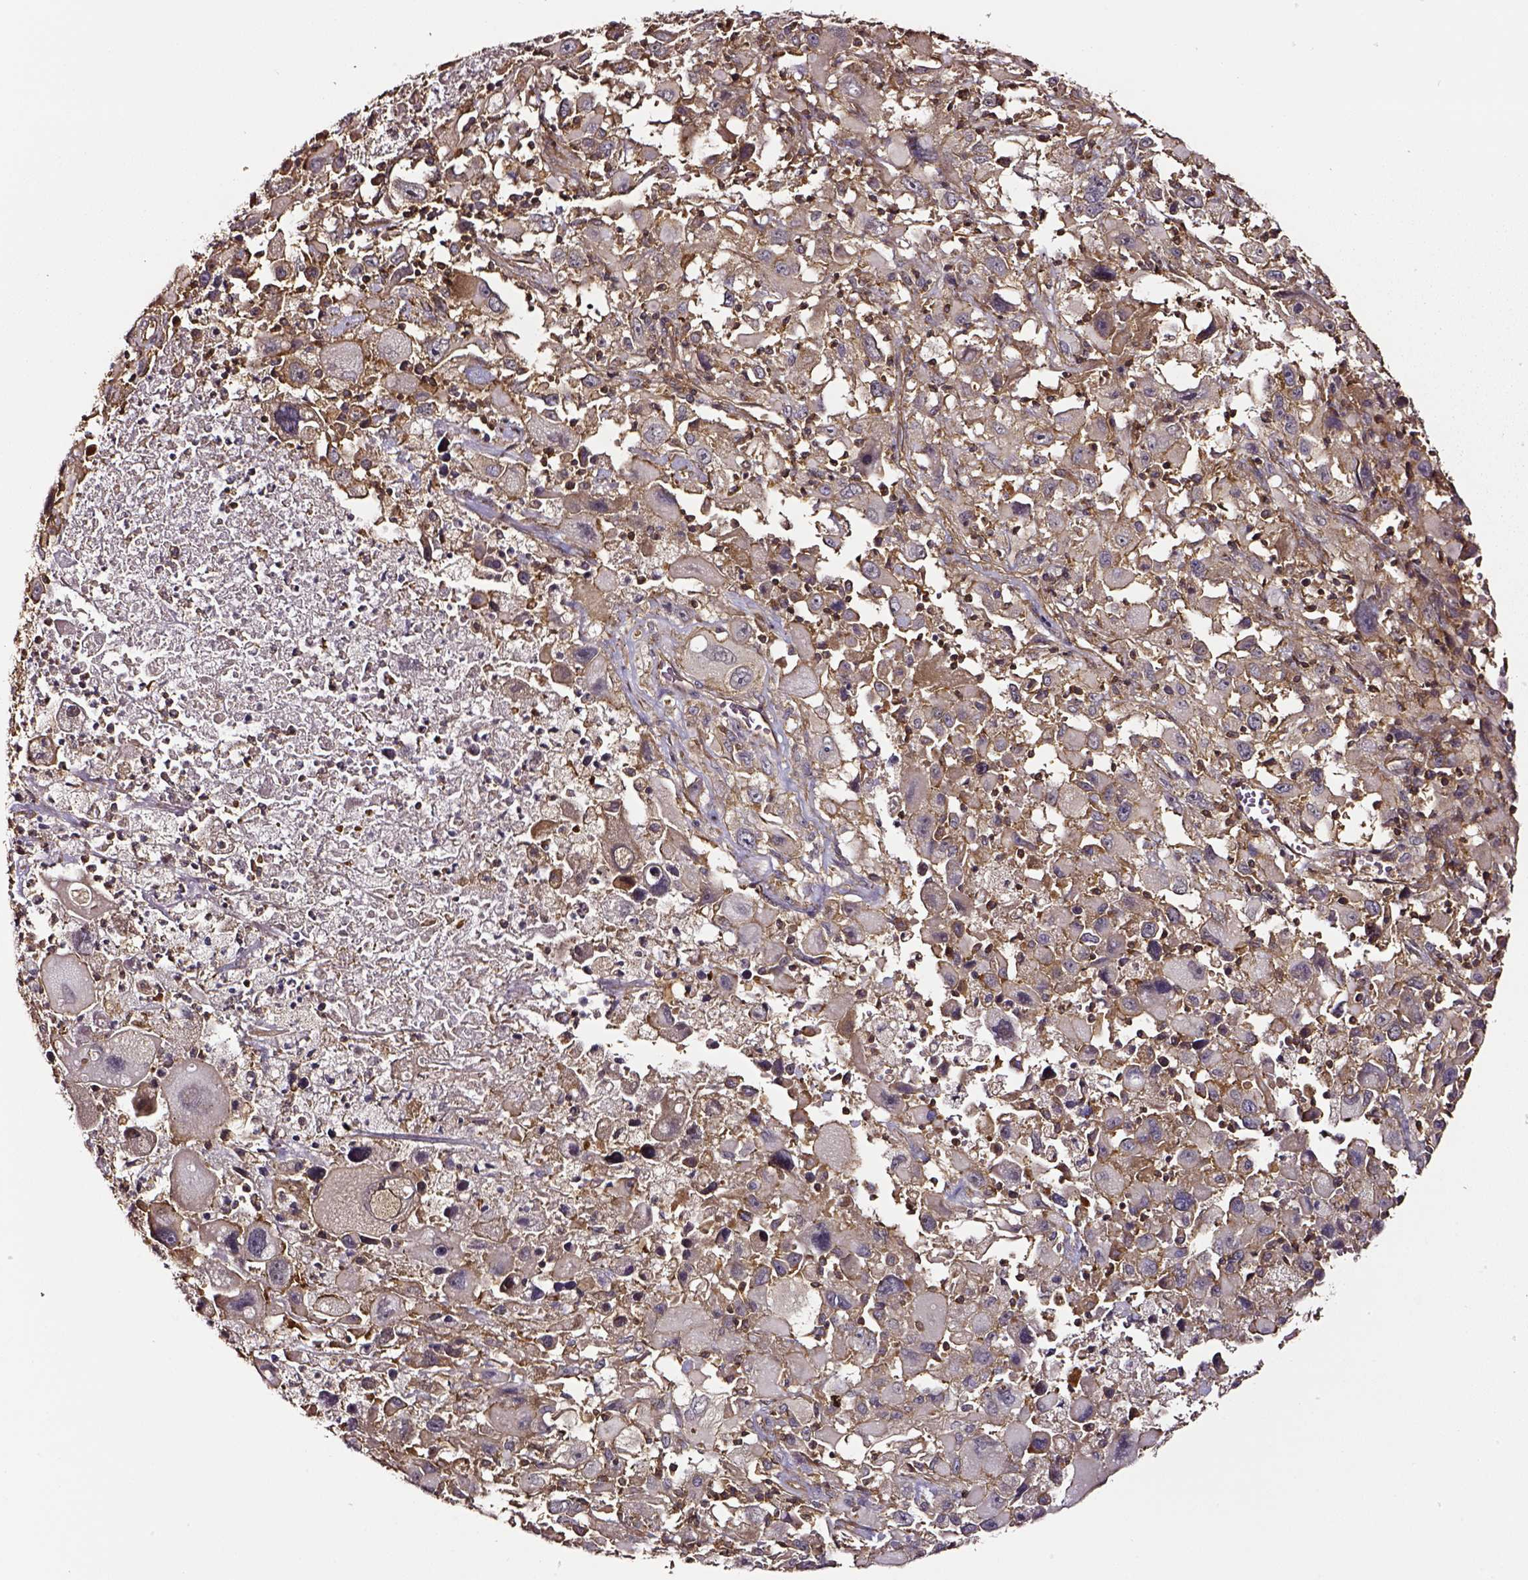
{"staining": {"intensity": "moderate", "quantity": ">75%", "location": "cytoplasmic/membranous"}, "tissue": "melanoma", "cell_type": "Tumor cells", "image_type": "cancer", "snomed": [{"axis": "morphology", "description": "Malignant melanoma, Metastatic site"}, {"axis": "topography", "description": "Soft tissue"}], "caption": "Human malignant melanoma (metastatic site) stained for a protein (brown) displays moderate cytoplasmic/membranous positive expression in about >75% of tumor cells.", "gene": "RASSF5", "patient": {"sex": "male", "age": 50}}